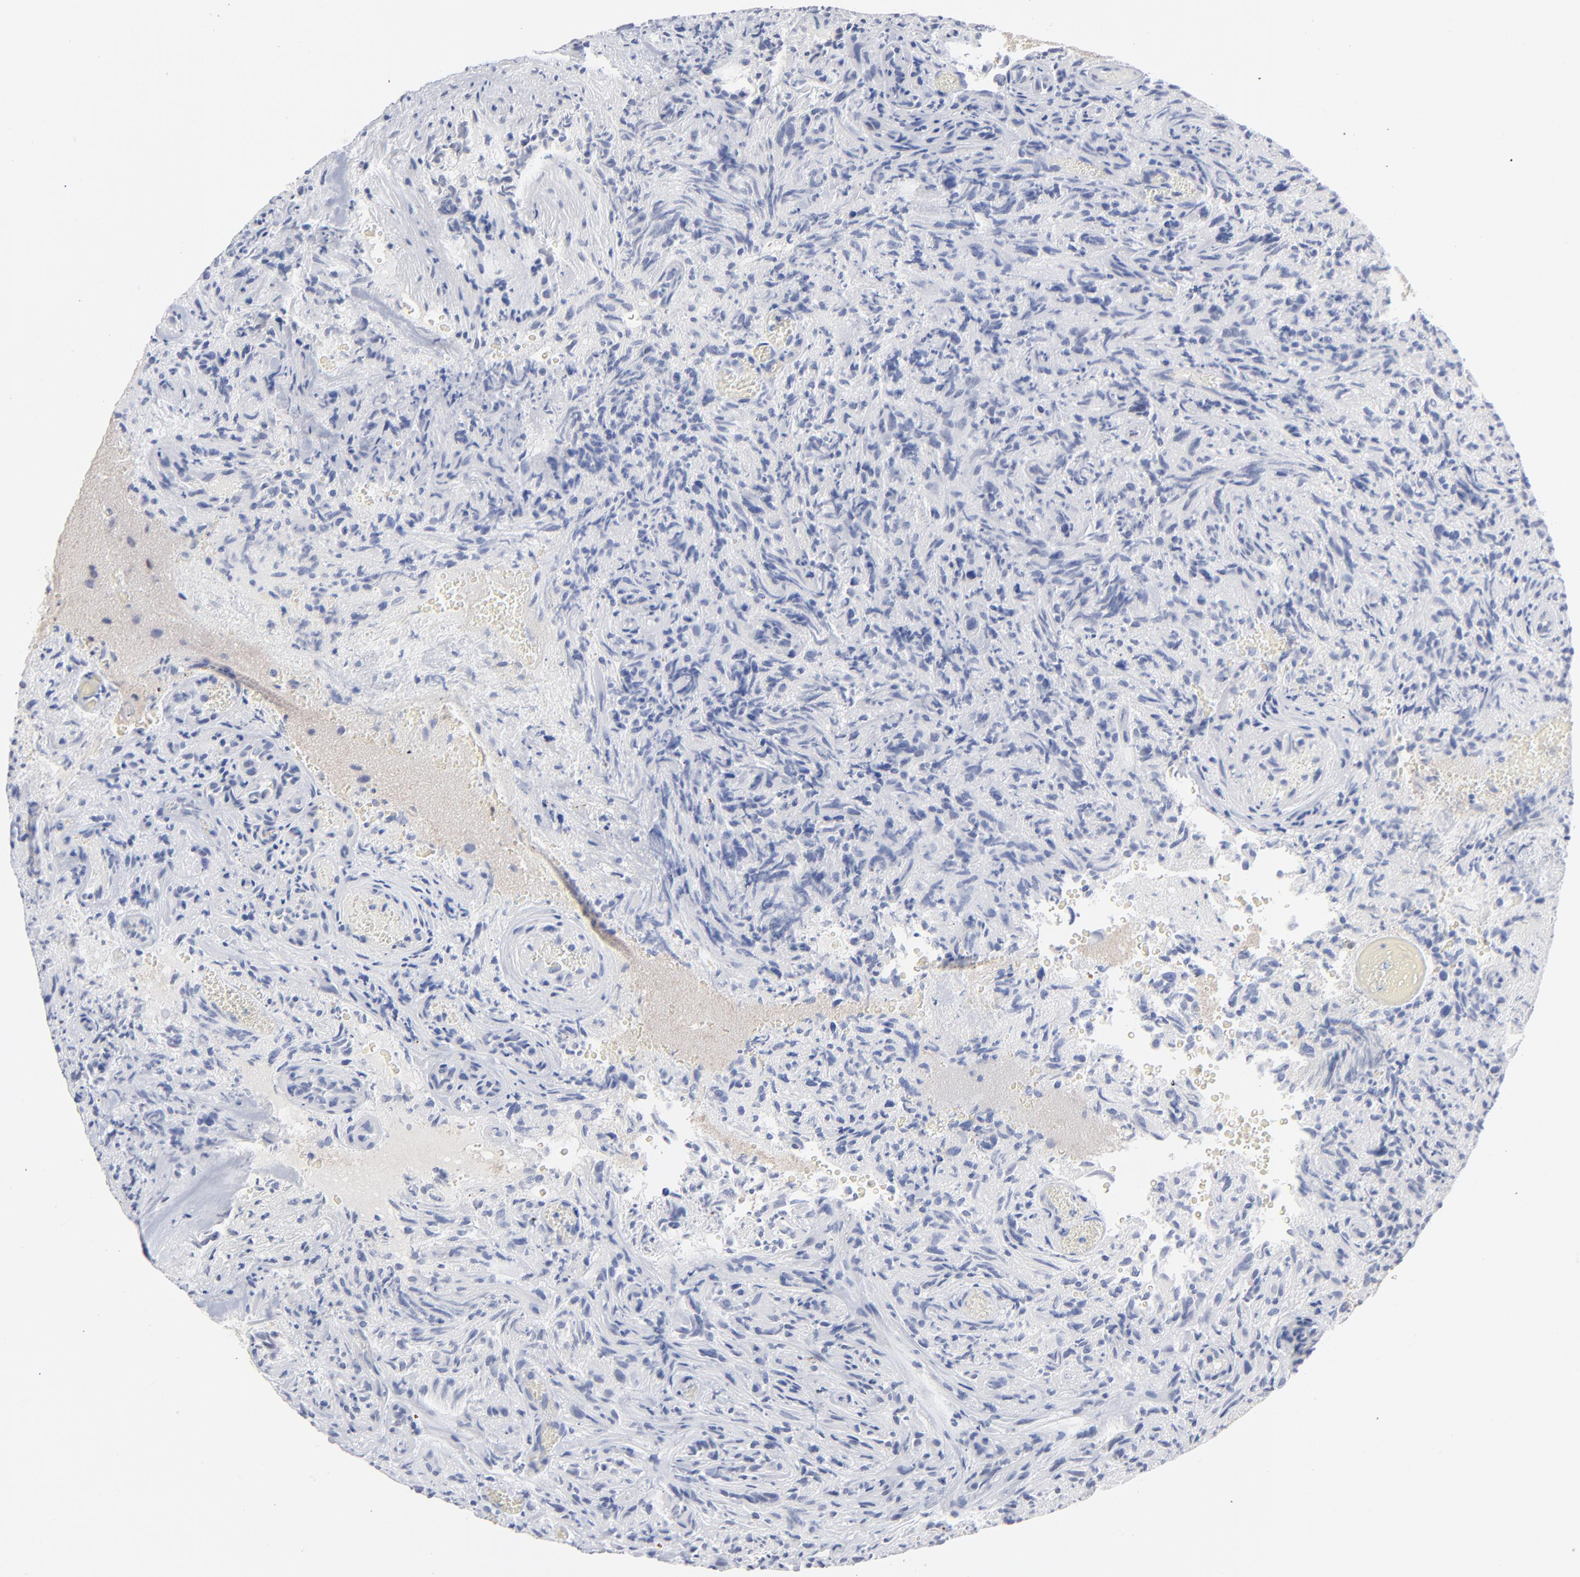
{"staining": {"intensity": "negative", "quantity": "none", "location": "none"}, "tissue": "glioma", "cell_type": "Tumor cells", "image_type": "cancer", "snomed": [{"axis": "morphology", "description": "Normal tissue, NOS"}, {"axis": "morphology", "description": "Glioma, malignant, High grade"}, {"axis": "topography", "description": "Cerebral cortex"}], "caption": "This is a photomicrograph of IHC staining of glioma, which shows no positivity in tumor cells.", "gene": "MAX", "patient": {"sex": "male", "age": 75}}